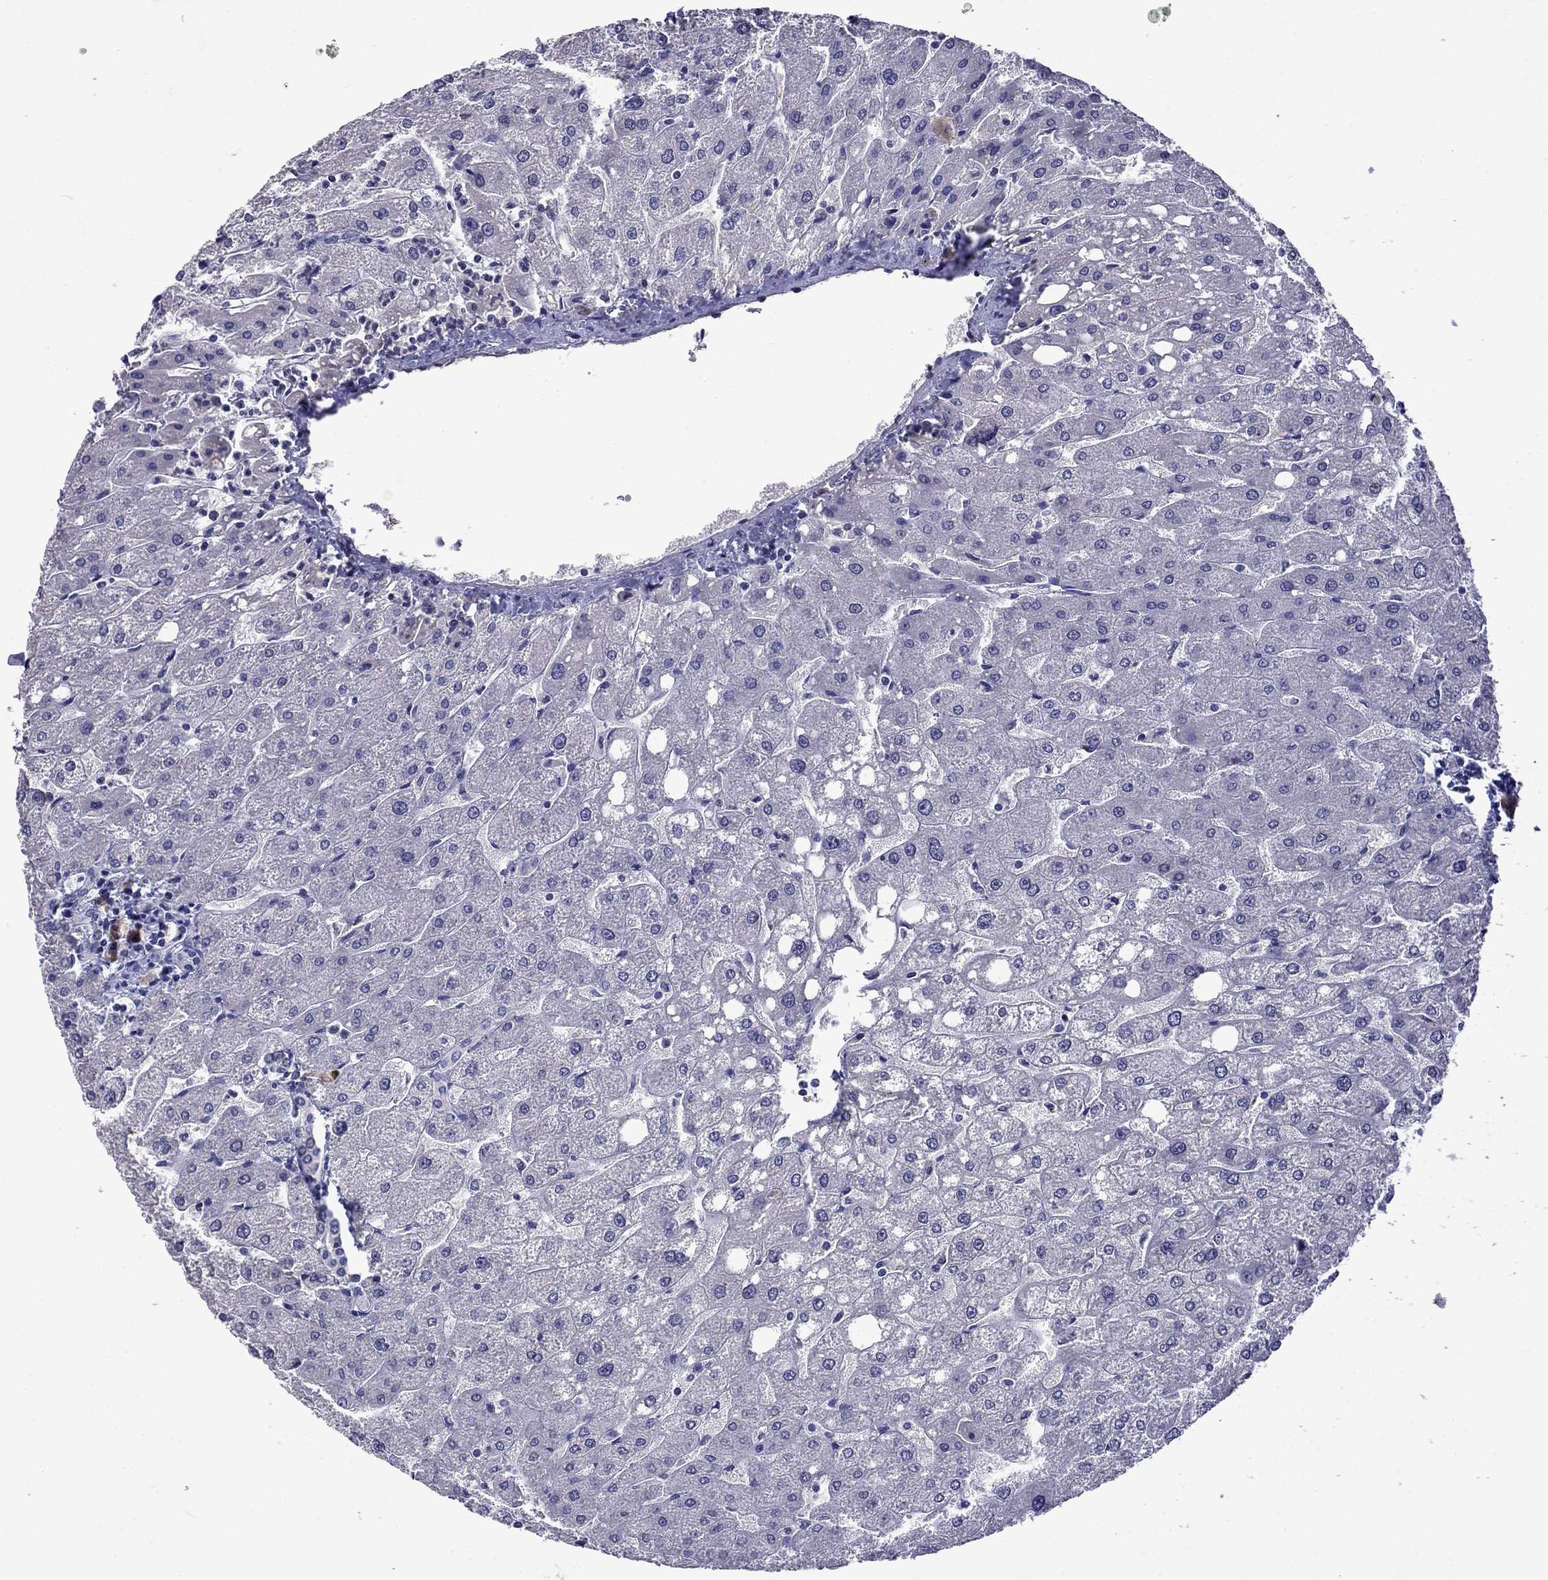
{"staining": {"intensity": "negative", "quantity": "none", "location": "none"}, "tissue": "liver", "cell_type": "Cholangiocytes", "image_type": "normal", "snomed": [{"axis": "morphology", "description": "Normal tissue, NOS"}, {"axis": "topography", "description": "Liver"}], "caption": "Cholangiocytes show no significant protein positivity in benign liver. Nuclei are stained in blue.", "gene": "STAR", "patient": {"sex": "male", "age": 67}}